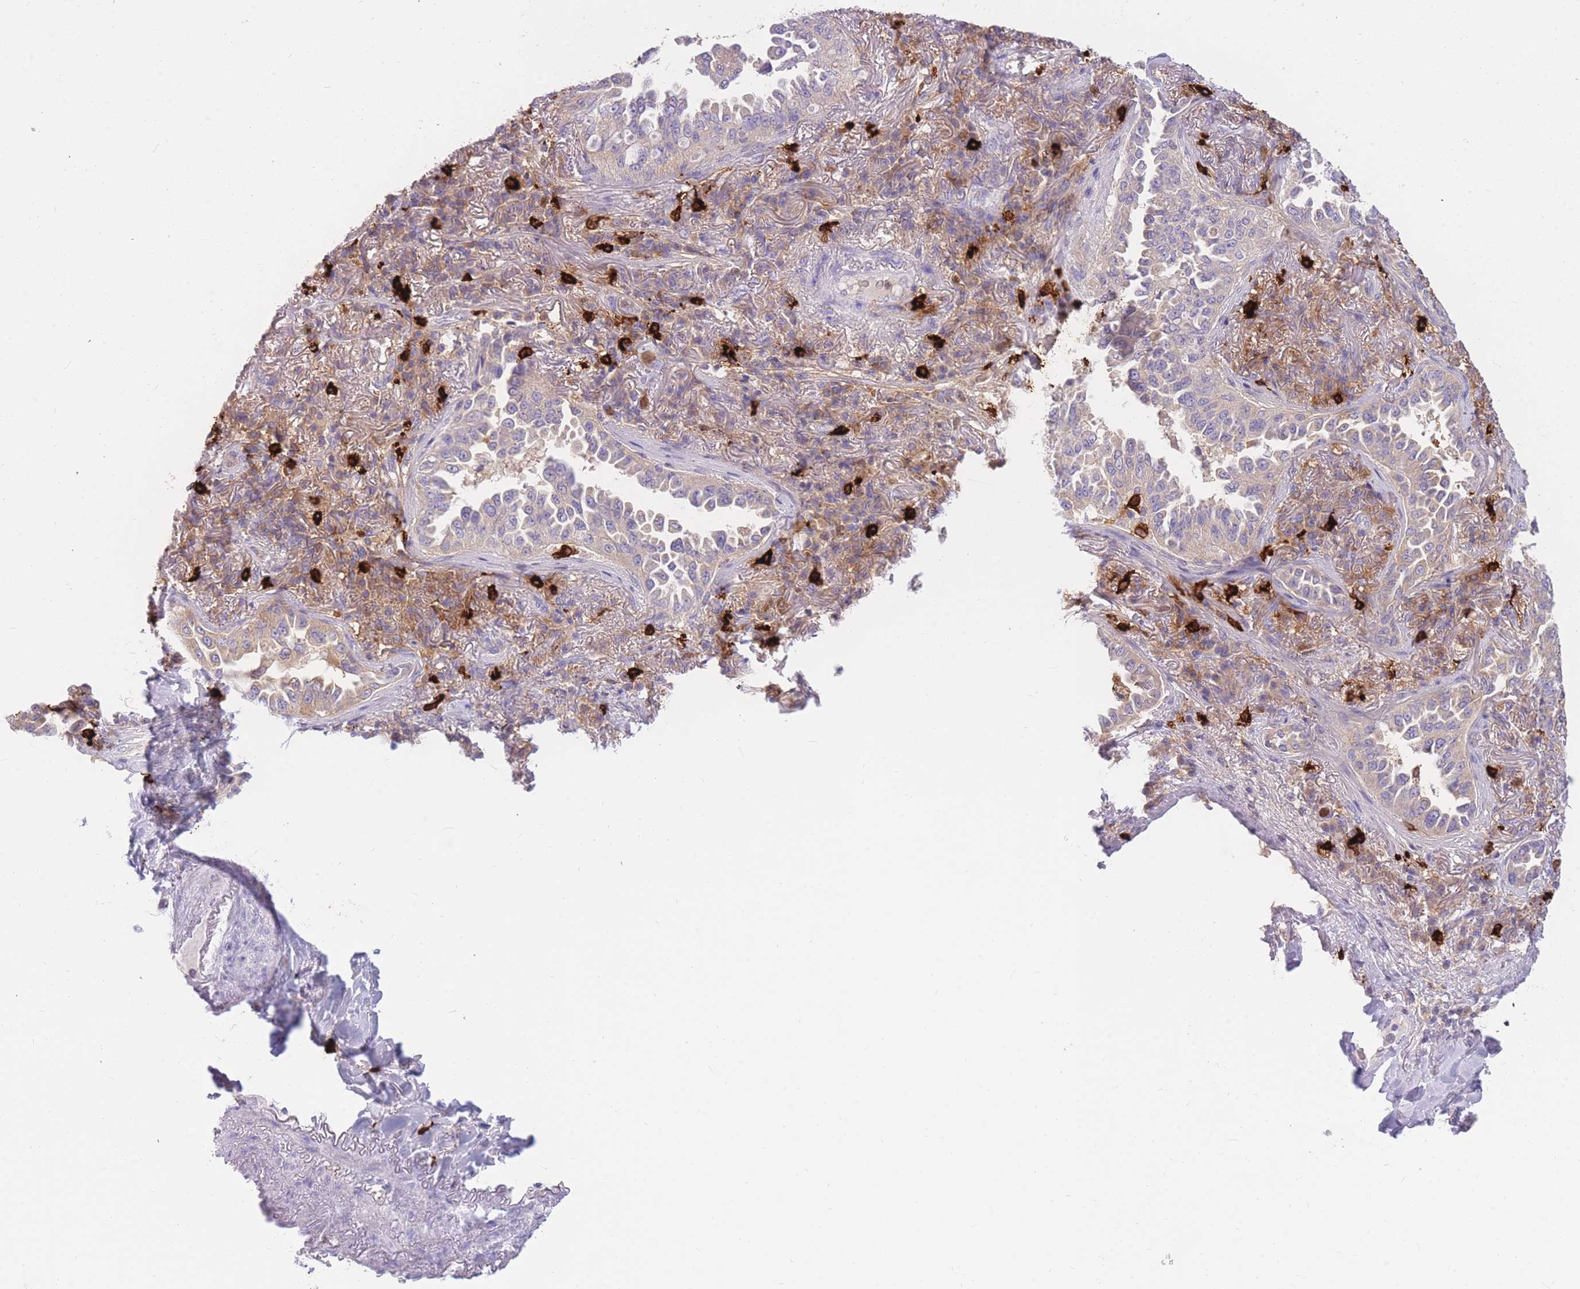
{"staining": {"intensity": "weak", "quantity": "<25%", "location": "cytoplasmic/membranous"}, "tissue": "lung cancer", "cell_type": "Tumor cells", "image_type": "cancer", "snomed": [{"axis": "morphology", "description": "Adenocarcinoma, NOS"}, {"axis": "topography", "description": "Lung"}], "caption": "This is a image of IHC staining of adenocarcinoma (lung), which shows no positivity in tumor cells. The staining was performed using DAB (3,3'-diaminobenzidine) to visualize the protein expression in brown, while the nuclei were stained in blue with hematoxylin (Magnification: 20x).", "gene": "TPSAB1", "patient": {"sex": "female", "age": 69}}